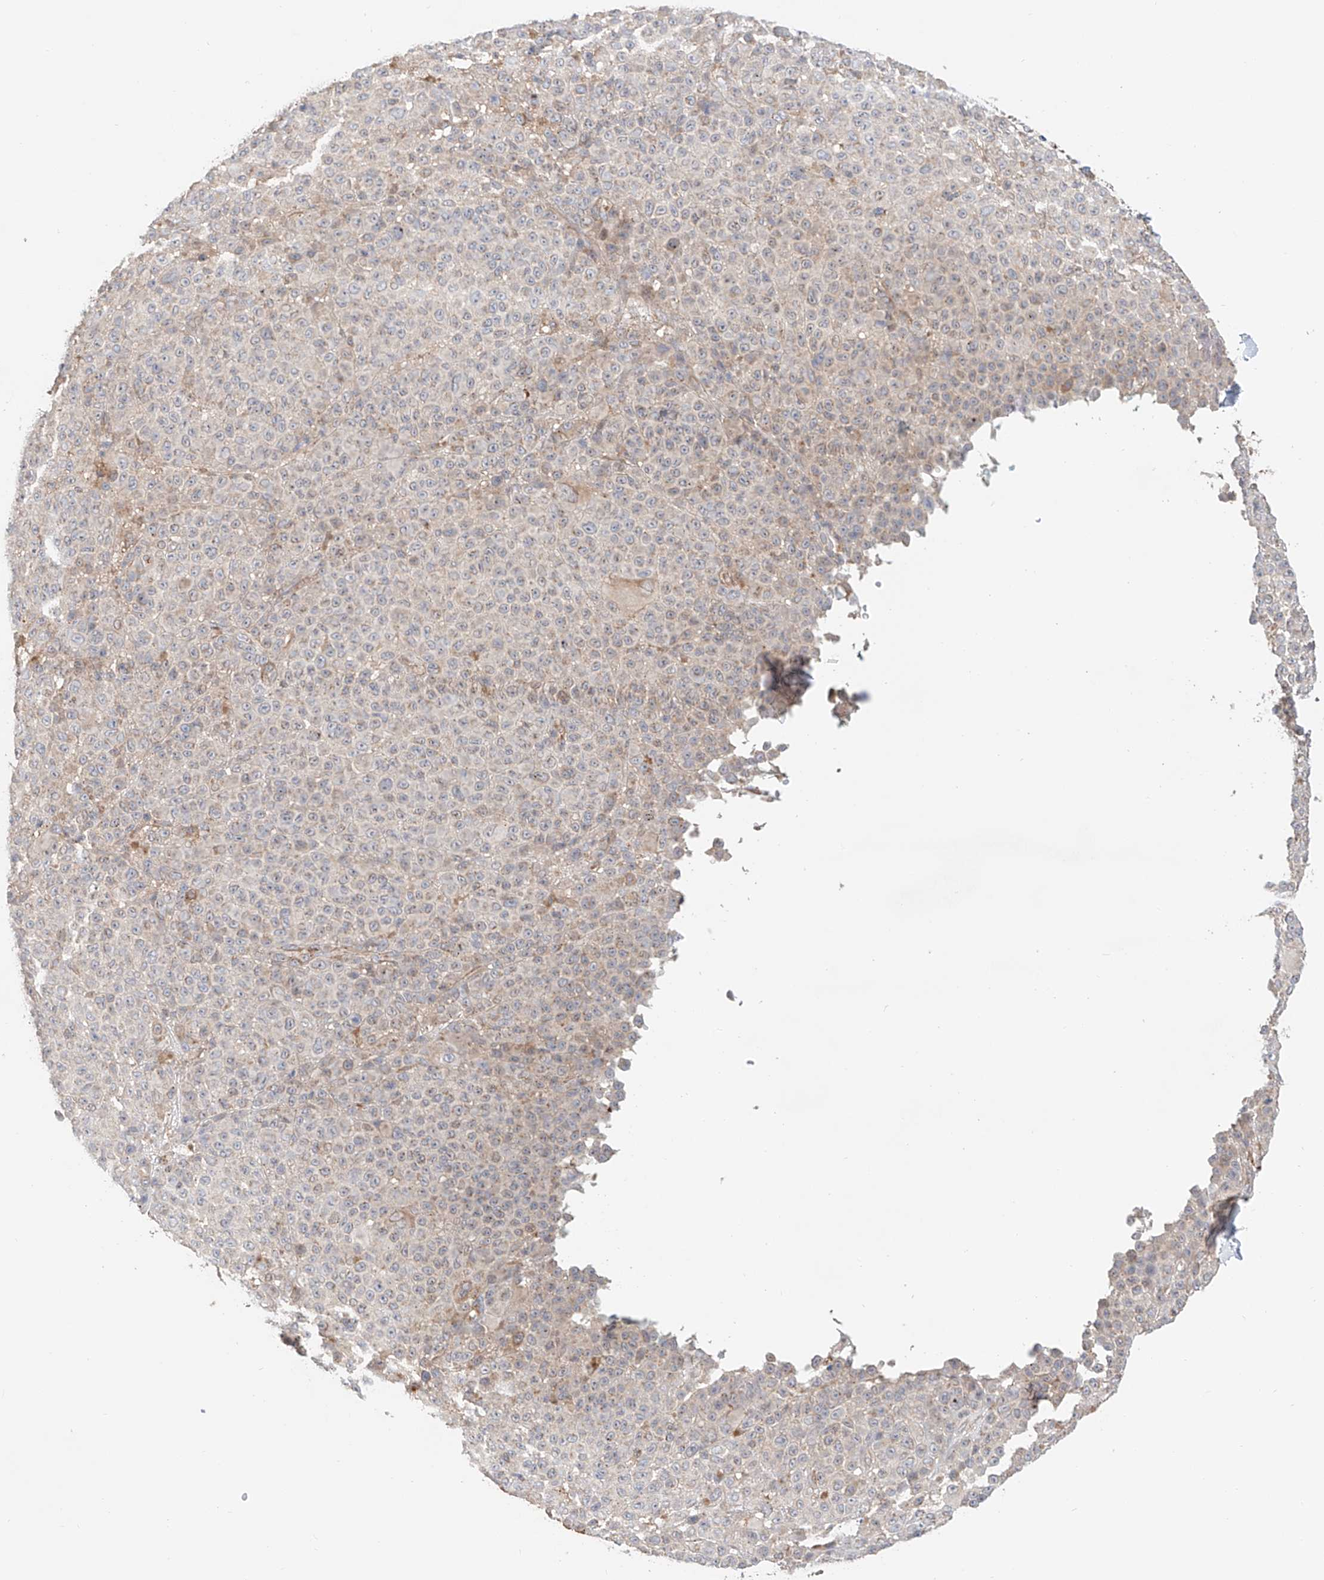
{"staining": {"intensity": "weak", "quantity": "<25%", "location": "cytoplasmic/membranous"}, "tissue": "melanoma", "cell_type": "Tumor cells", "image_type": "cancer", "snomed": [{"axis": "morphology", "description": "Malignant melanoma, NOS"}, {"axis": "topography", "description": "Skin"}], "caption": "A high-resolution photomicrograph shows IHC staining of melanoma, which shows no significant positivity in tumor cells. (Stains: DAB (3,3'-diaminobenzidine) immunohistochemistry (IHC) with hematoxylin counter stain, Microscopy: brightfield microscopy at high magnification).", "gene": "MOSPD1", "patient": {"sex": "female", "age": 94}}